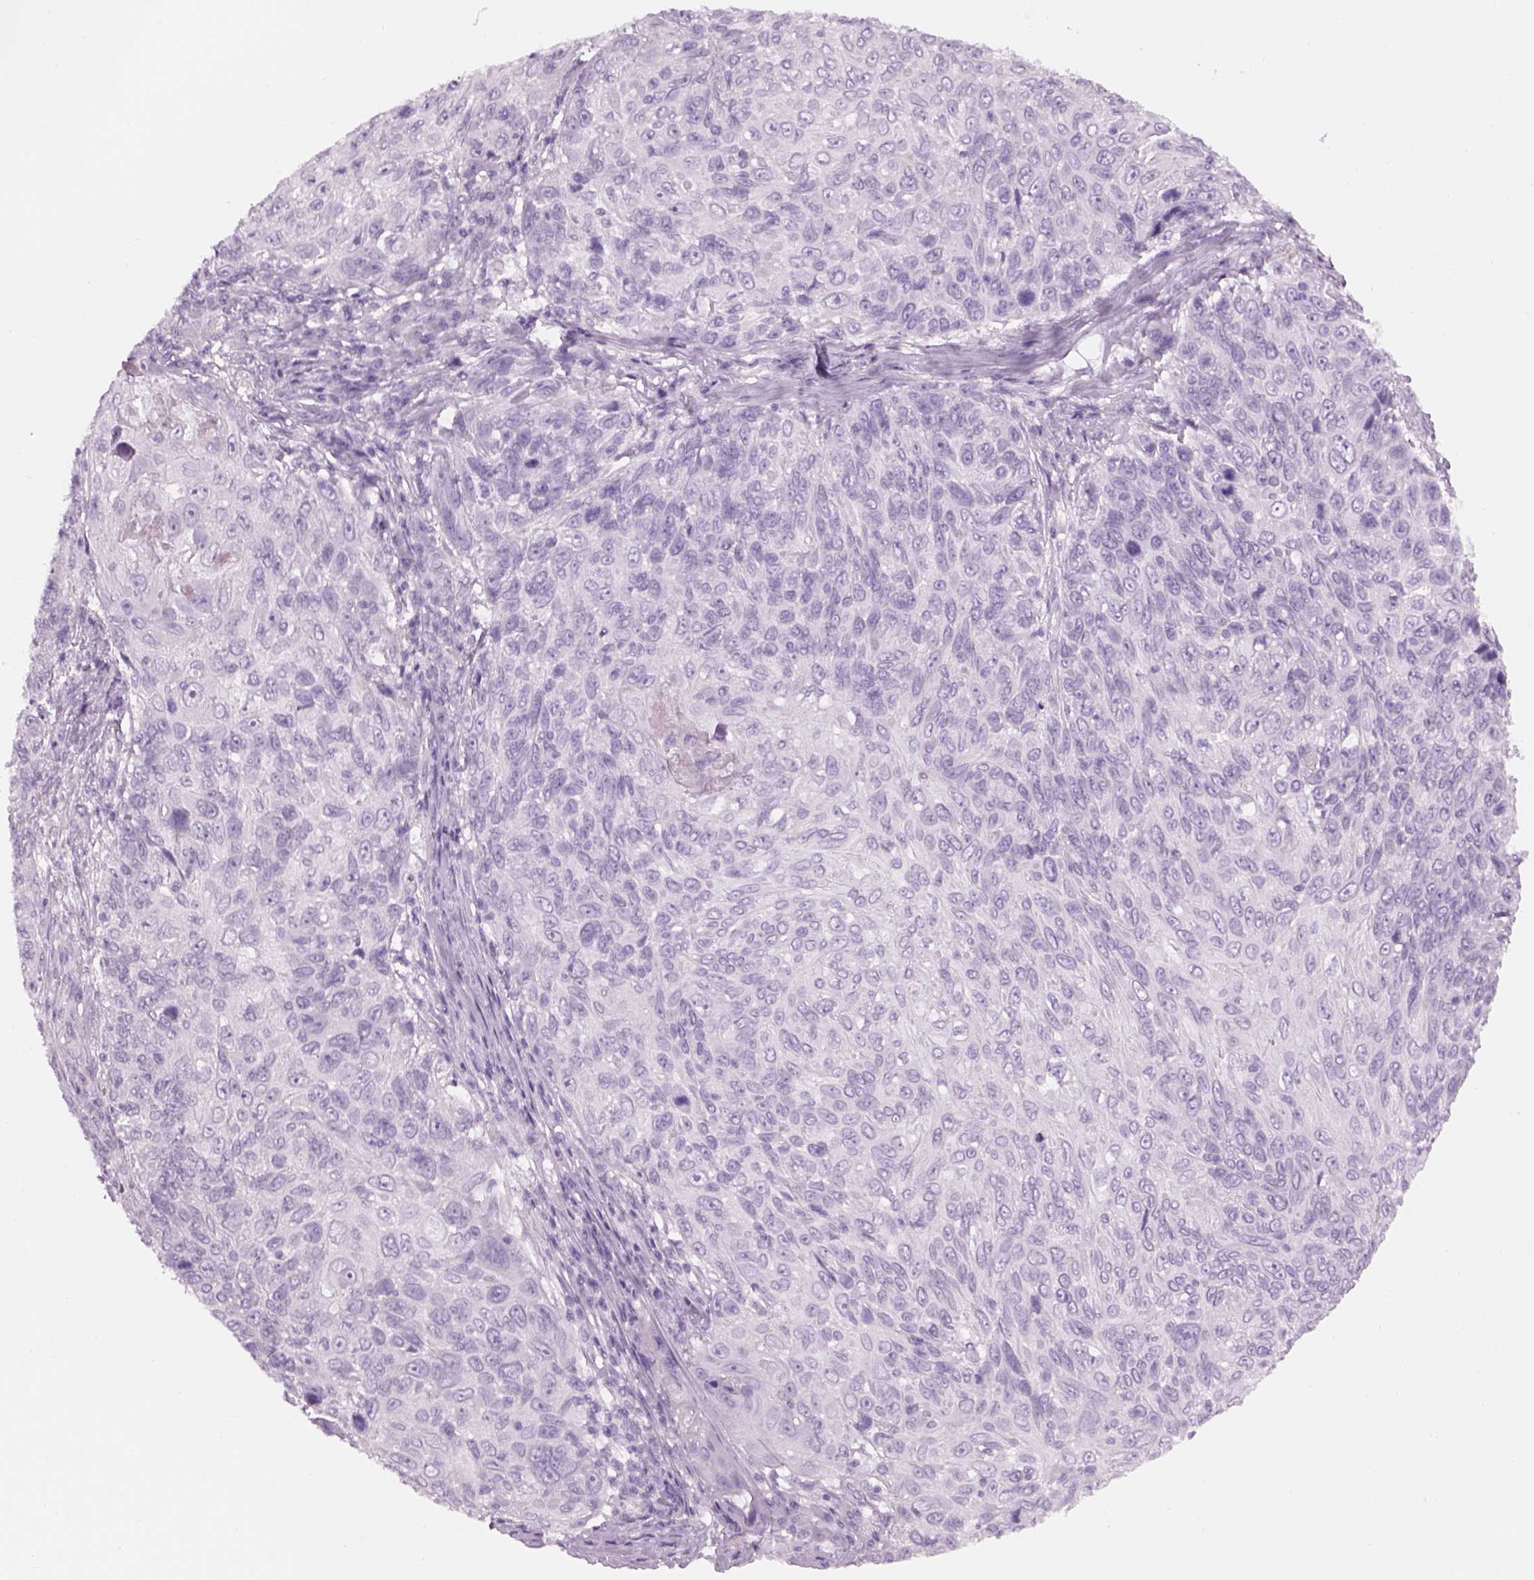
{"staining": {"intensity": "negative", "quantity": "none", "location": "none"}, "tissue": "skin cancer", "cell_type": "Tumor cells", "image_type": "cancer", "snomed": [{"axis": "morphology", "description": "Squamous cell carcinoma, NOS"}, {"axis": "topography", "description": "Skin"}], "caption": "Tumor cells are negative for brown protein staining in skin cancer (squamous cell carcinoma). (DAB (3,3'-diaminobenzidine) immunohistochemistry (IHC) with hematoxylin counter stain).", "gene": "GAS2L2", "patient": {"sex": "male", "age": 92}}